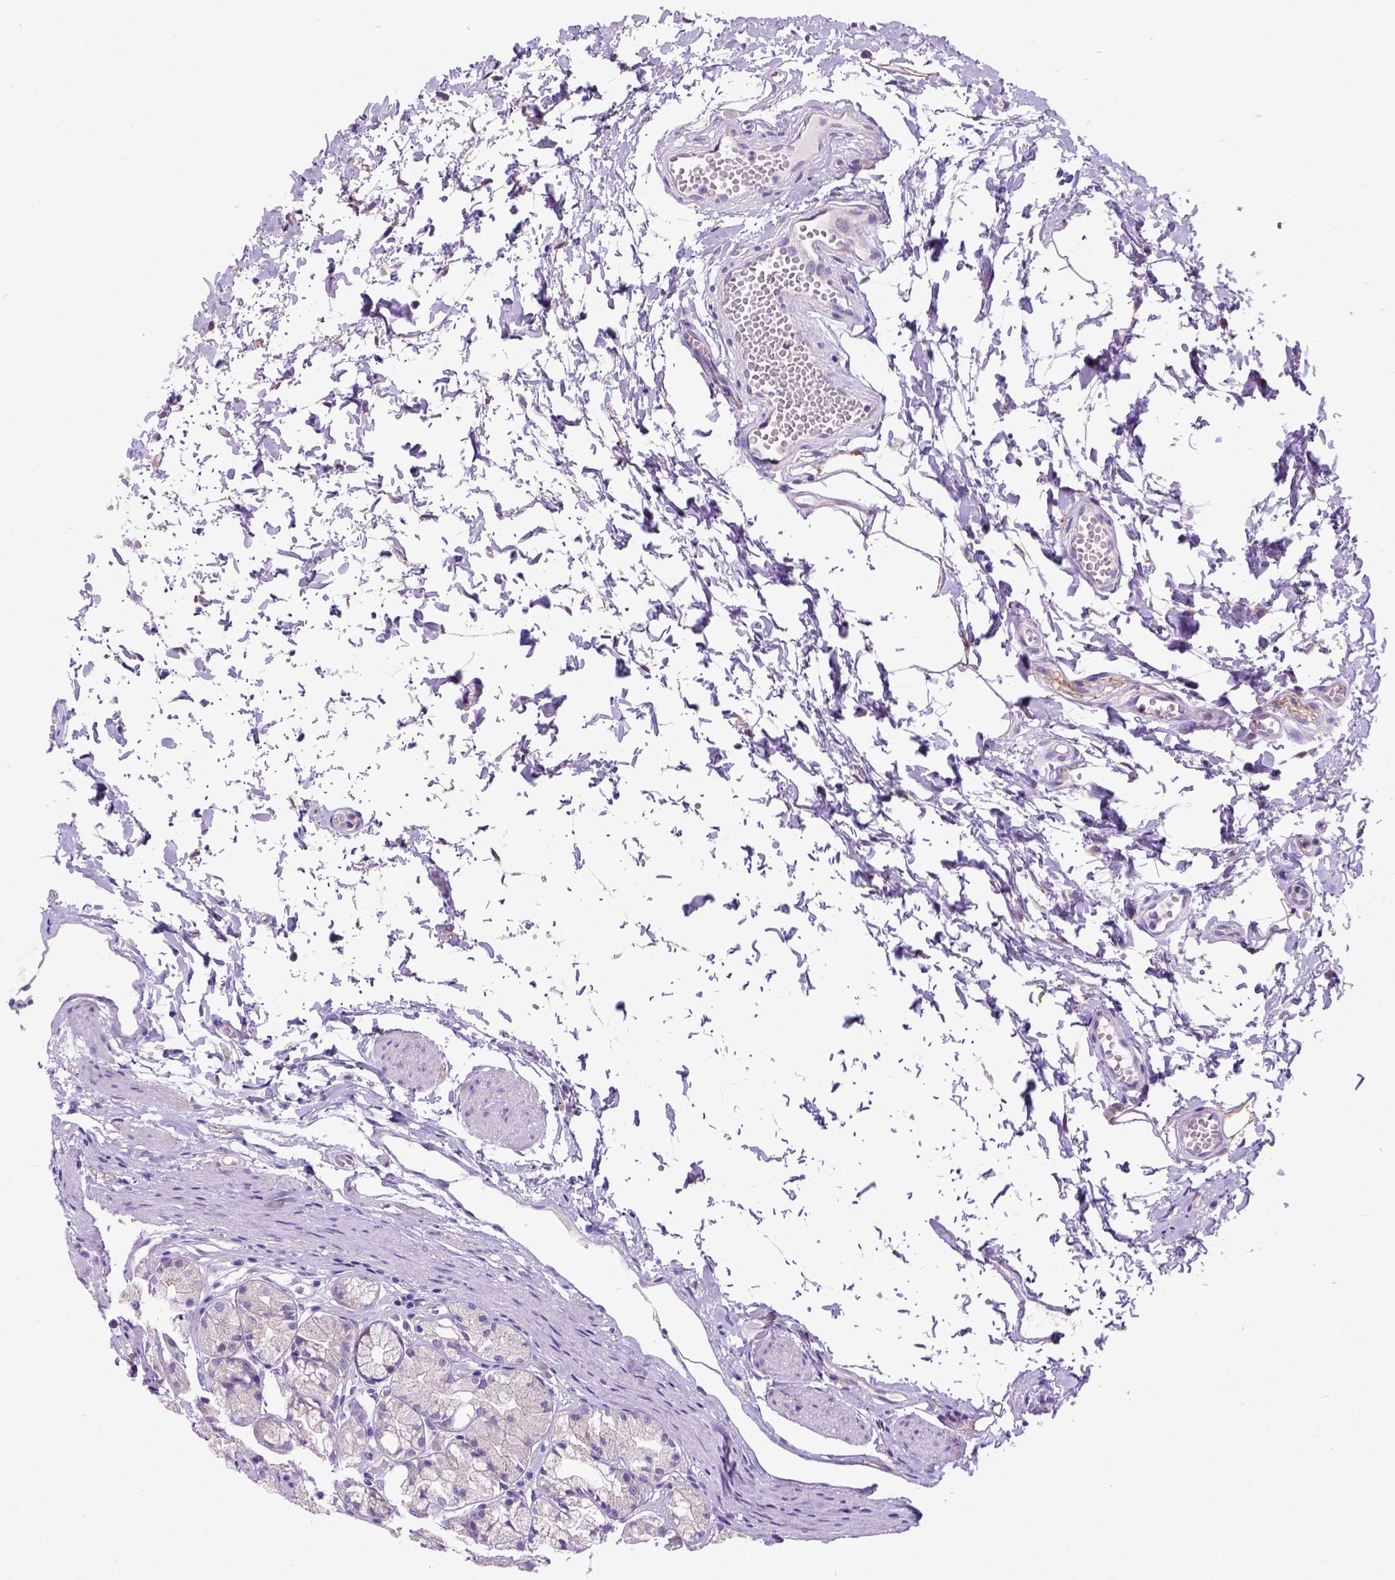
{"staining": {"intensity": "weak", "quantity": "25%-75%", "location": "cytoplasmic/membranous"}, "tissue": "stomach", "cell_type": "Glandular cells", "image_type": "normal", "snomed": [{"axis": "morphology", "description": "Normal tissue, NOS"}, {"axis": "topography", "description": "Stomach"}], "caption": "A brown stain highlights weak cytoplasmic/membranous expression of a protein in glandular cells of benign human stomach. (IHC, brightfield microscopy, high magnification).", "gene": "CFAP54", "patient": {"sex": "male", "age": 70}}